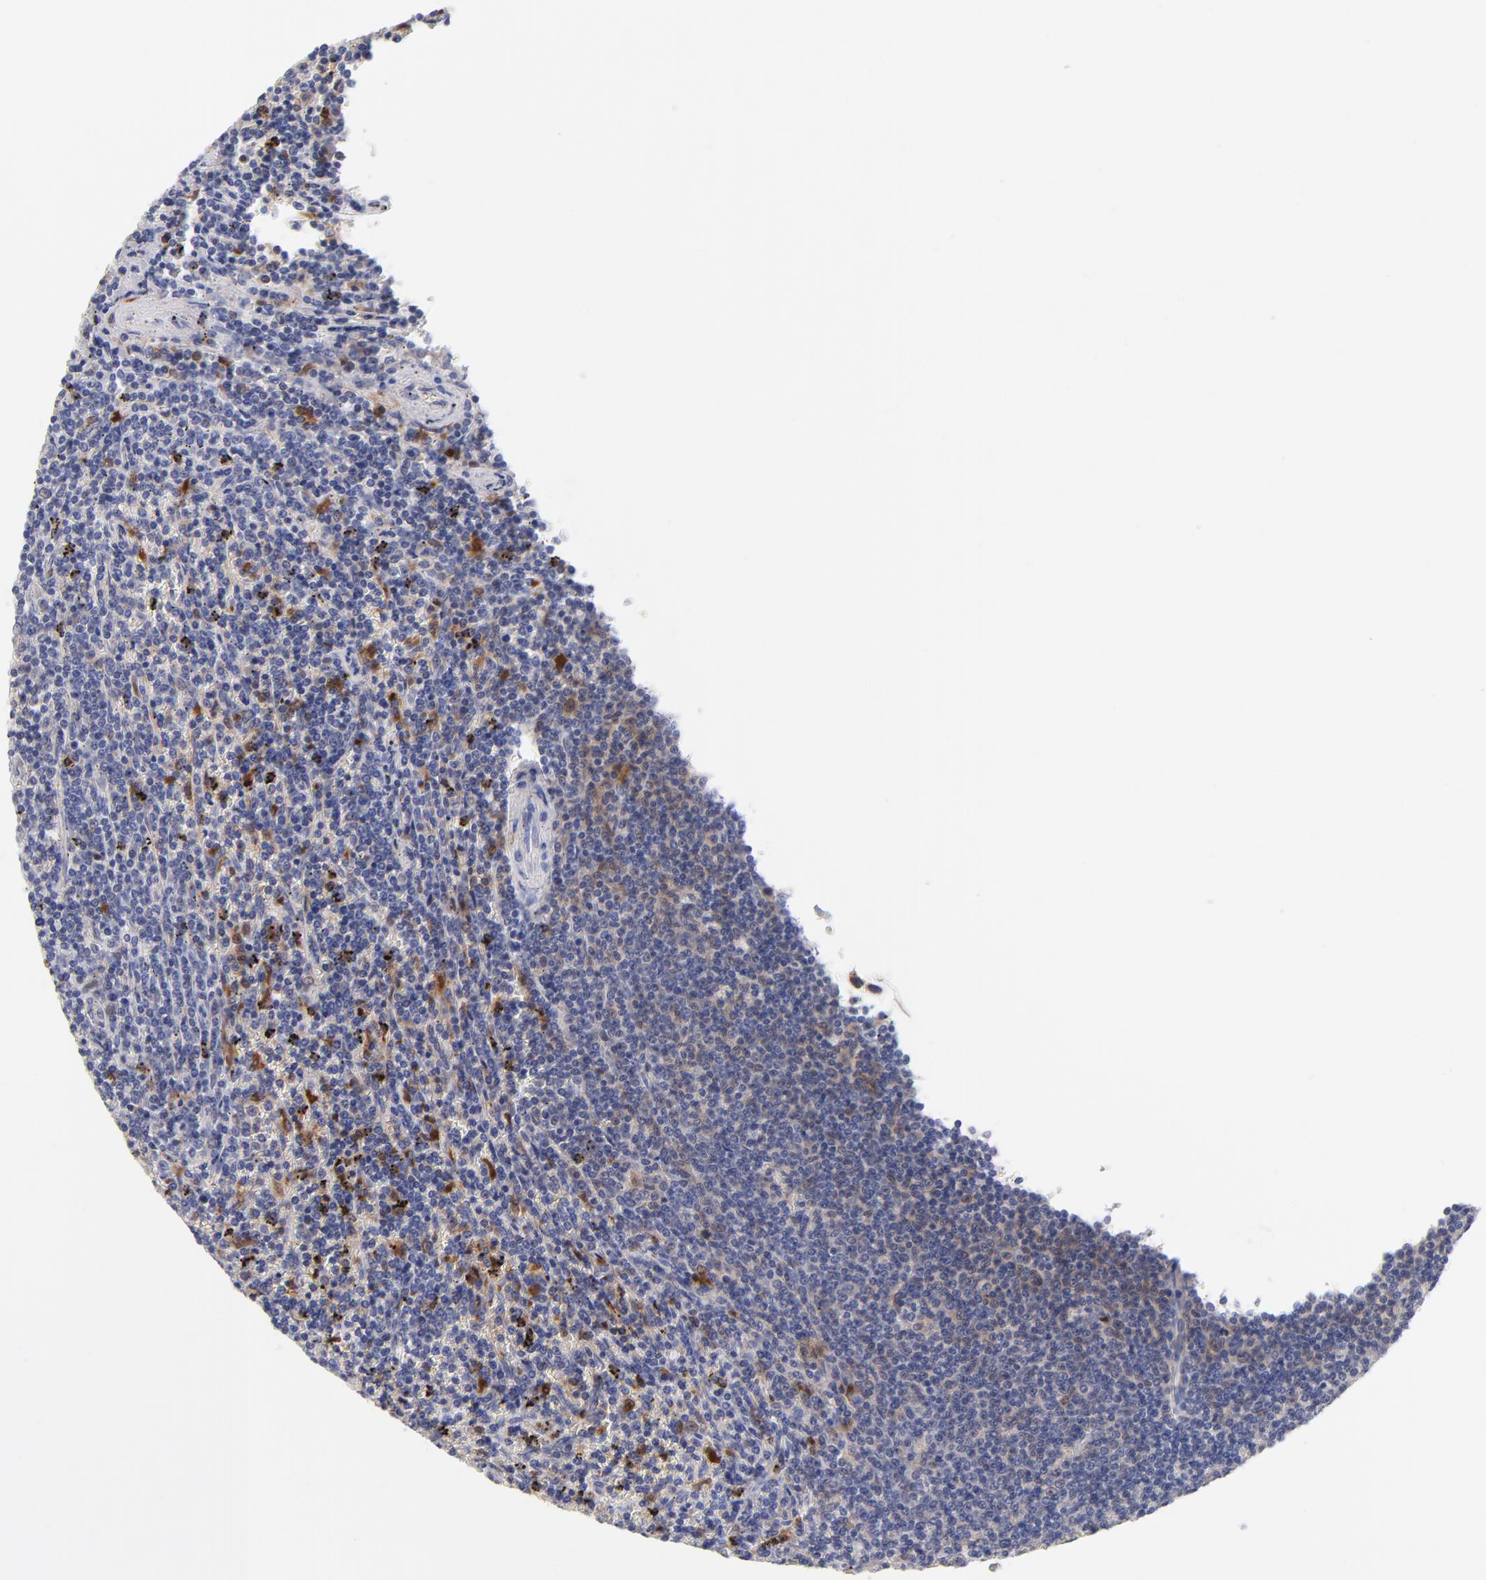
{"staining": {"intensity": "moderate", "quantity": "<25%", "location": "cytoplasmic/membranous,nuclear"}, "tissue": "lymphoma", "cell_type": "Tumor cells", "image_type": "cancer", "snomed": [{"axis": "morphology", "description": "Malignant lymphoma, non-Hodgkin's type, Low grade"}, {"axis": "topography", "description": "Spleen"}], "caption": "Malignant lymphoma, non-Hodgkin's type (low-grade) stained with DAB (3,3'-diaminobenzidine) IHC shows low levels of moderate cytoplasmic/membranous and nuclear staining in approximately <25% of tumor cells.", "gene": "BID", "patient": {"sex": "female", "age": 50}}